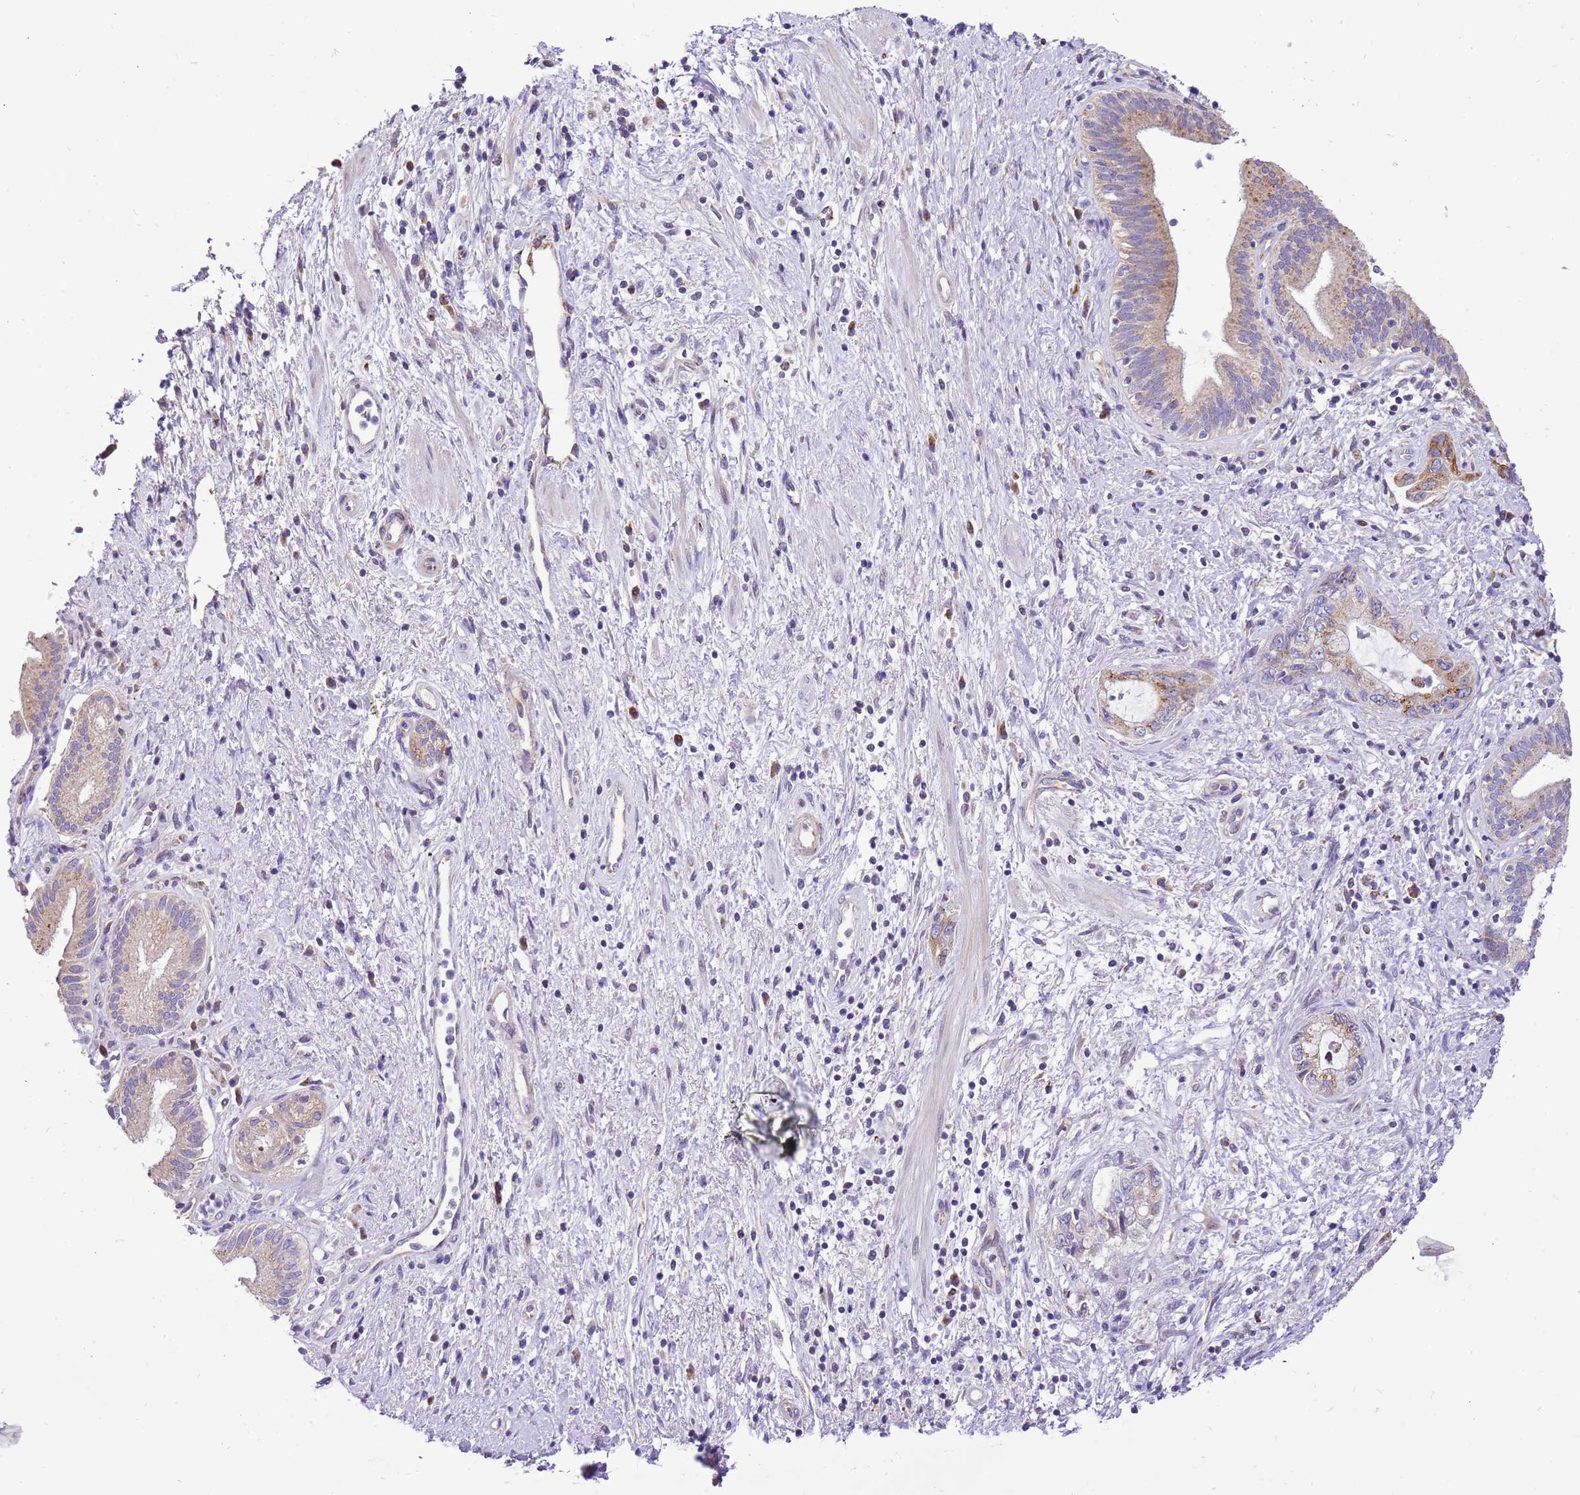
{"staining": {"intensity": "moderate", "quantity": "<25%", "location": "cytoplasmic/membranous"}, "tissue": "pancreatic cancer", "cell_type": "Tumor cells", "image_type": "cancer", "snomed": [{"axis": "morphology", "description": "Adenocarcinoma, NOS"}, {"axis": "topography", "description": "Pancreas"}], "caption": "Immunohistochemical staining of human adenocarcinoma (pancreatic) exhibits moderate cytoplasmic/membranous protein expression in about <25% of tumor cells.", "gene": "COX17", "patient": {"sex": "female", "age": 73}}